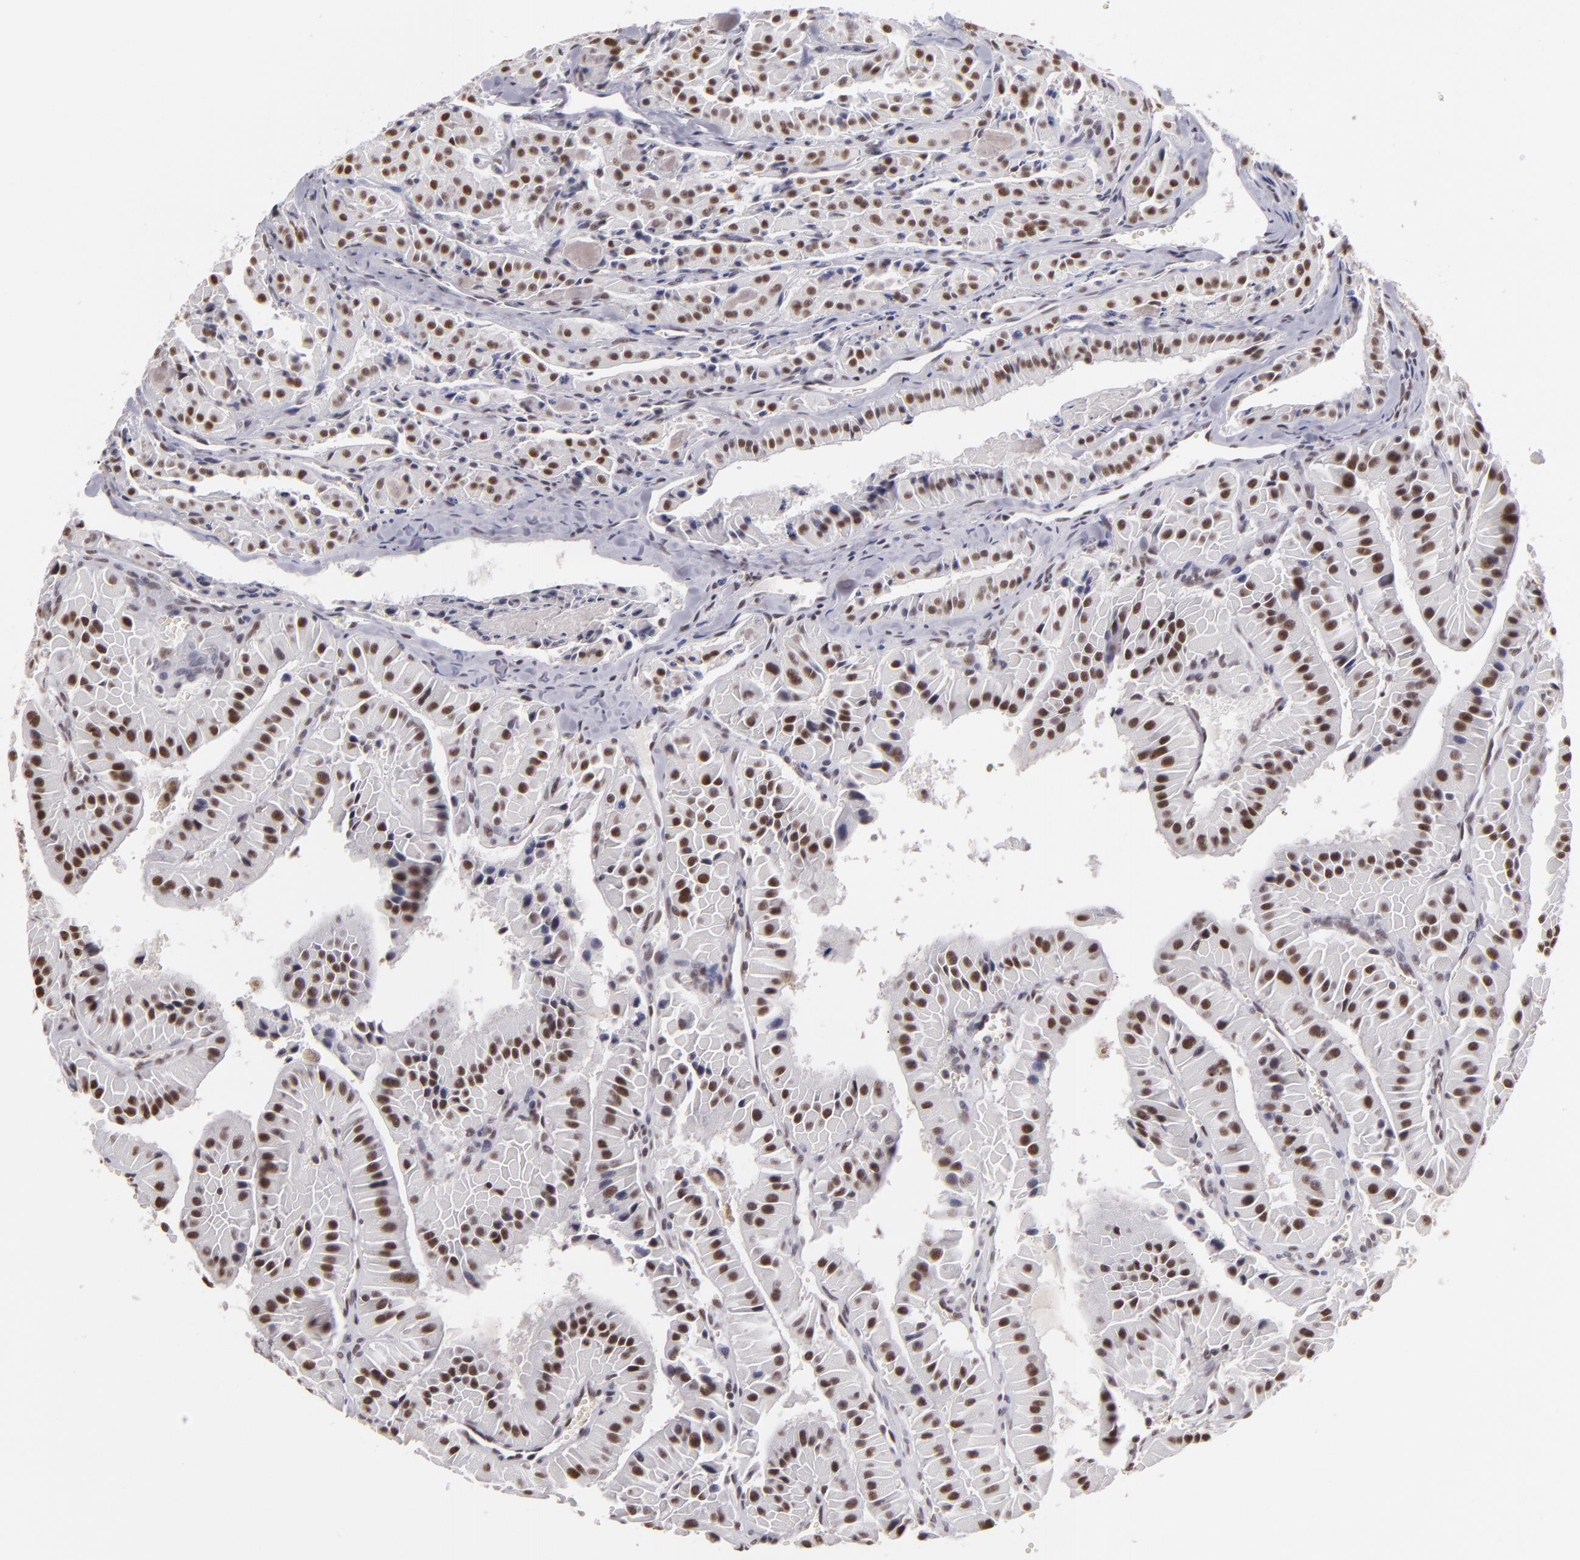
{"staining": {"intensity": "moderate", "quantity": ">75%", "location": "nuclear"}, "tissue": "thyroid cancer", "cell_type": "Tumor cells", "image_type": "cancer", "snomed": [{"axis": "morphology", "description": "Carcinoma, NOS"}, {"axis": "topography", "description": "Thyroid gland"}], "caption": "A brown stain shows moderate nuclear positivity of a protein in thyroid carcinoma tumor cells. (DAB IHC with brightfield microscopy, high magnification).", "gene": "INTS6", "patient": {"sex": "male", "age": 76}}